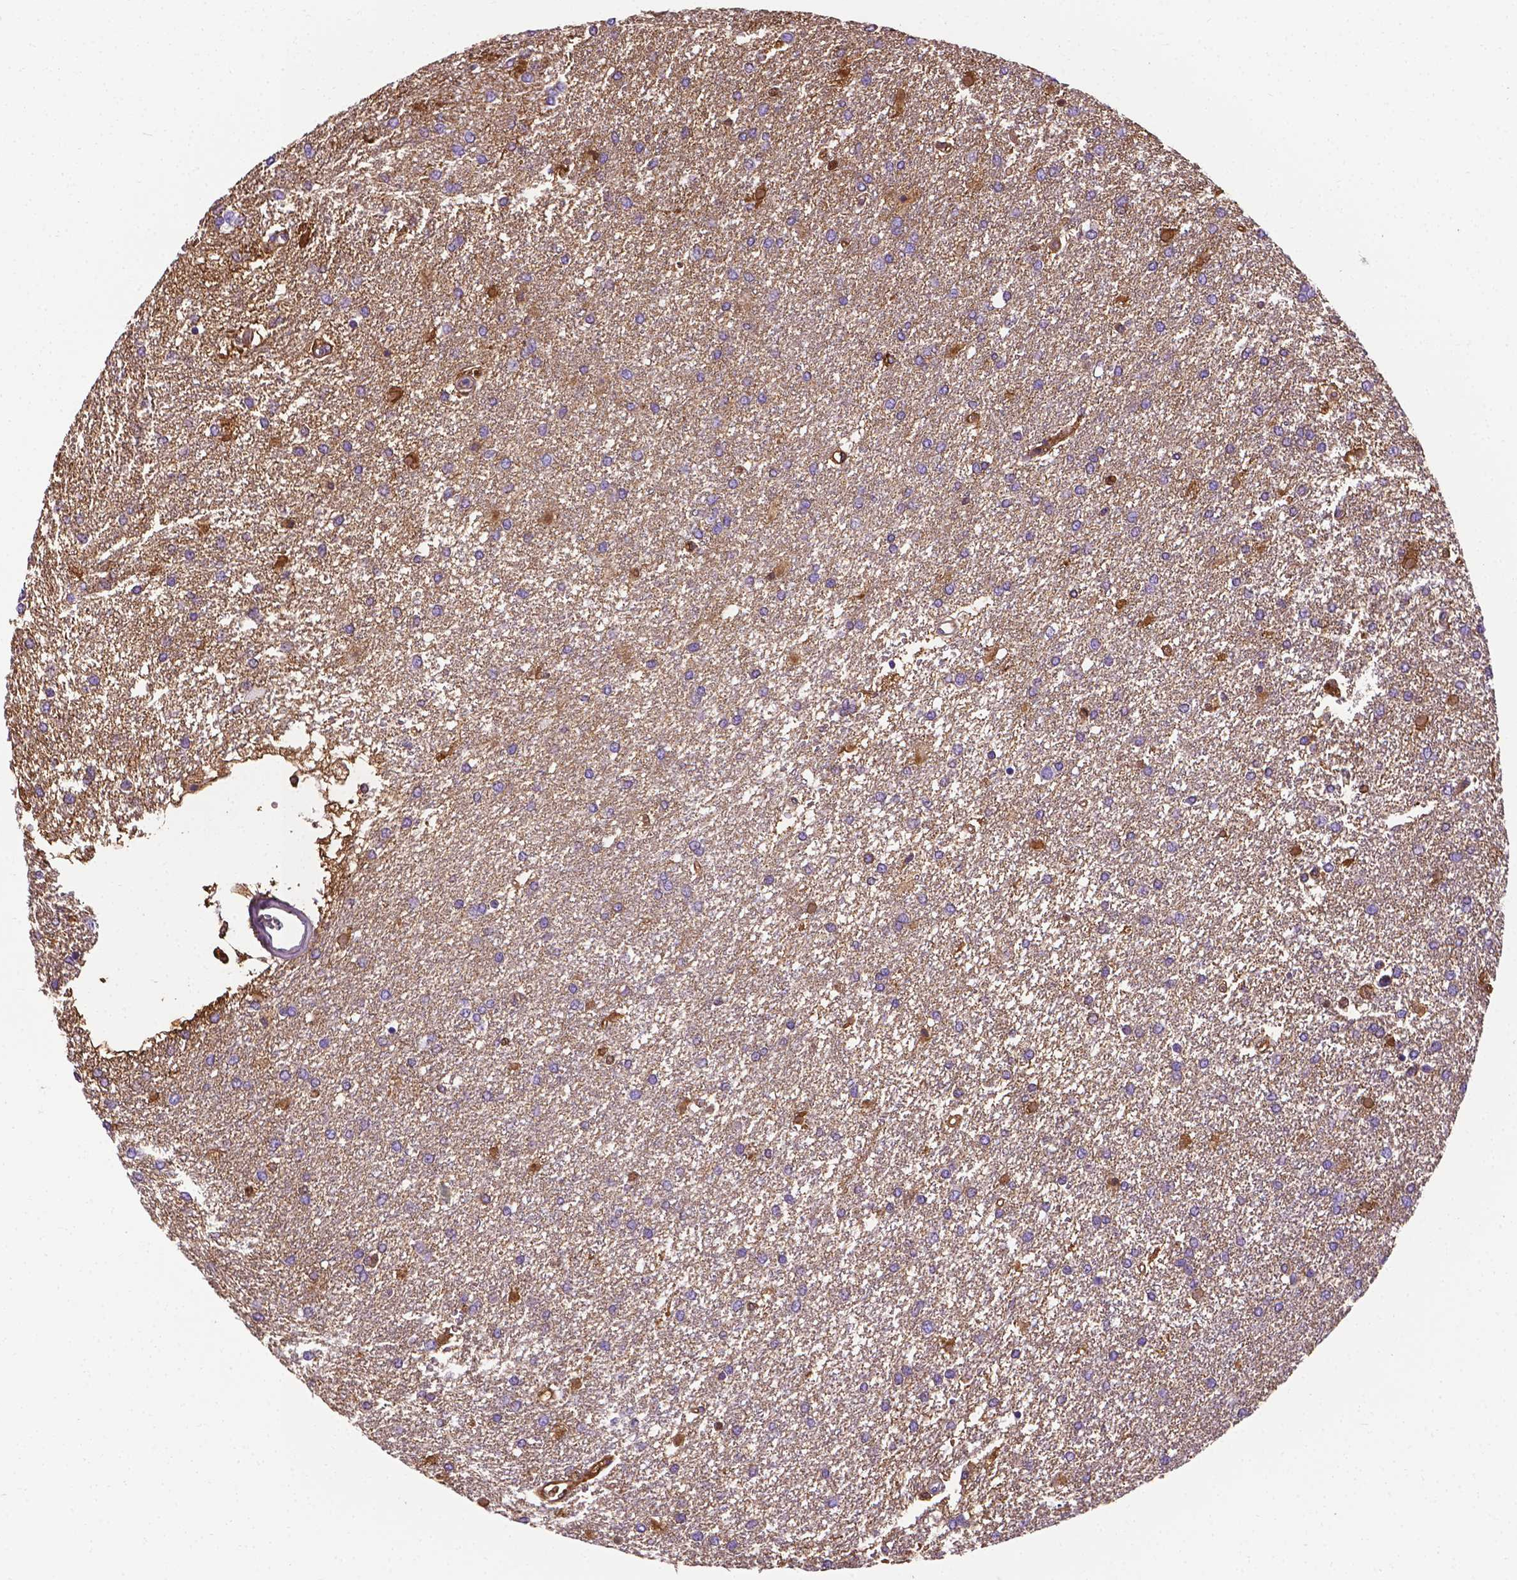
{"staining": {"intensity": "moderate", "quantity": "25%-75%", "location": "cytoplasmic/membranous"}, "tissue": "glioma", "cell_type": "Tumor cells", "image_type": "cancer", "snomed": [{"axis": "morphology", "description": "Glioma, malignant, High grade"}, {"axis": "topography", "description": "Brain"}], "caption": "Glioma stained with a protein marker shows moderate staining in tumor cells.", "gene": "APOE", "patient": {"sex": "female", "age": 61}}